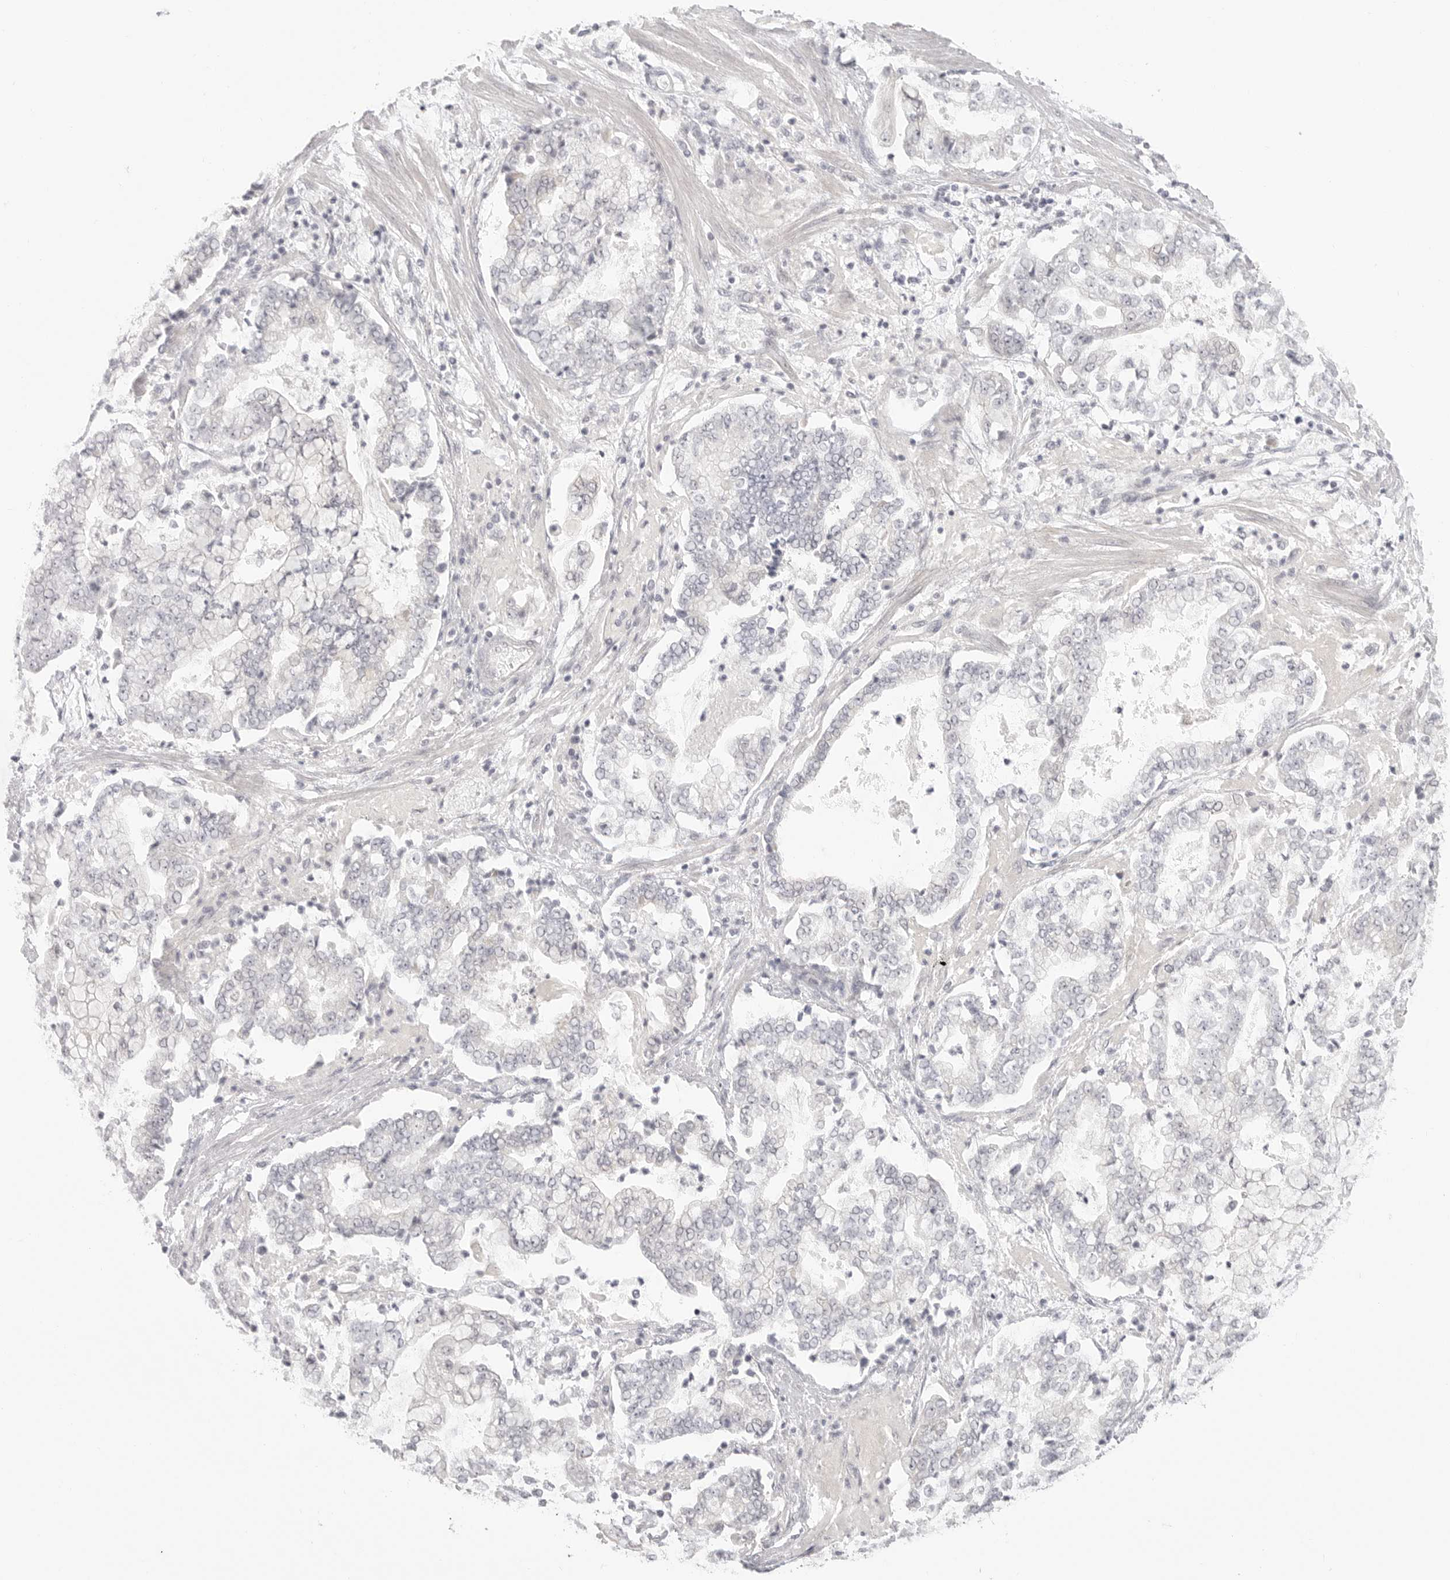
{"staining": {"intensity": "negative", "quantity": "none", "location": "none"}, "tissue": "stomach cancer", "cell_type": "Tumor cells", "image_type": "cancer", "snomed": [{"axis": "morphology", "description": "Adenocarcinoma, NOS"}, {"axis": "topography", "description": "Stomach"}], "caption": "Tumor cells show no significant expression in stomach adenocarcinoma.", "gene": "KLK11", "patient": {"sex": "male", "age": 76}}